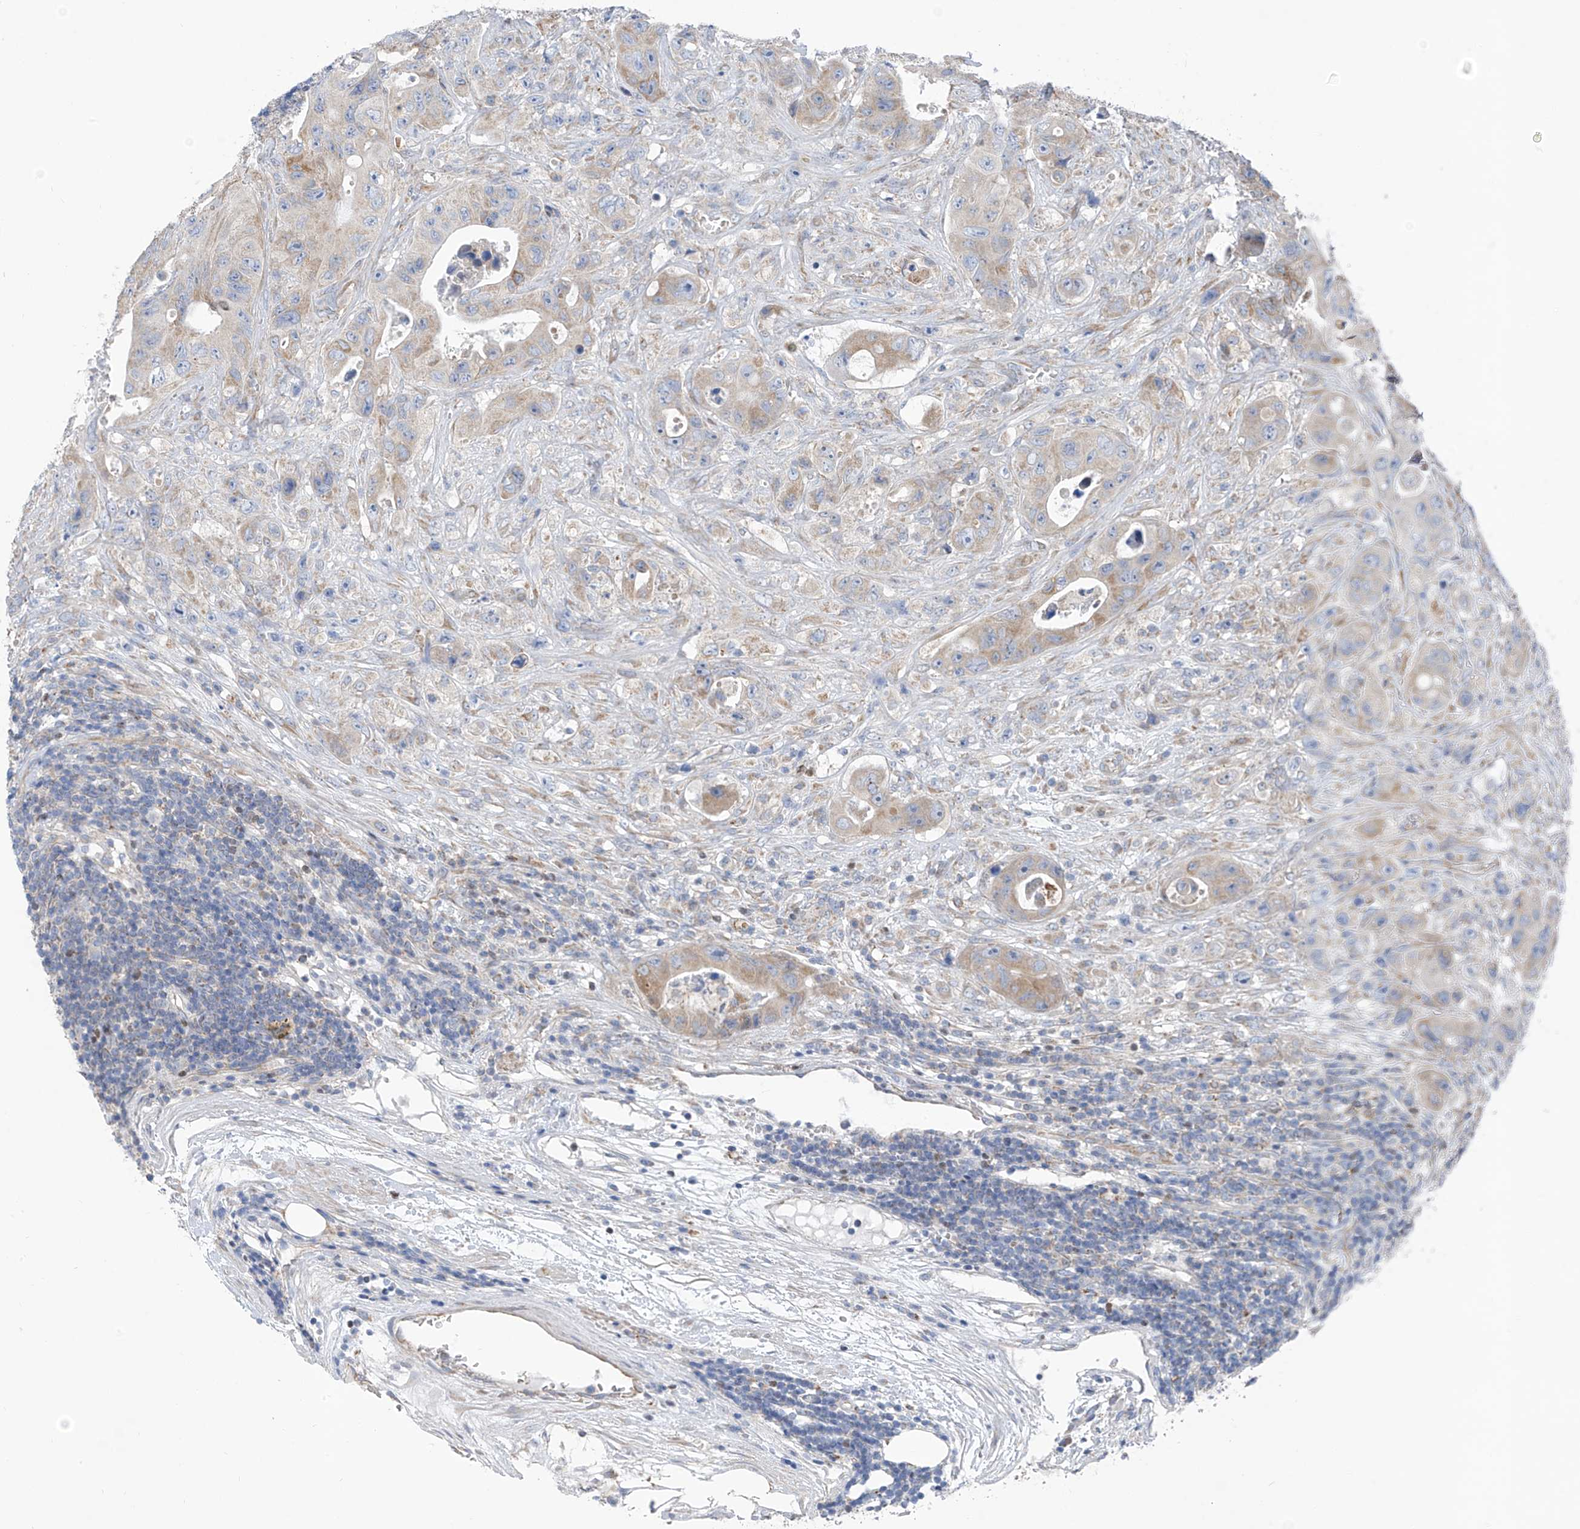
{"staining": {"intensity": "weak", "quantity": "25%-75%", "location": "cytoplasmic/membranous"}, "tissue": "colorectal cancer", "cell_type": "Tumor cells", "image_type": "cancer", "snomed": [{"axis": "morphology", "description": "Adenocarcinoma, NOS"}, {"axis": "topography", "description": "Colon"}], "caption": "This is a micrograph of immunohistochemistry (IHC) staining of colorectal cancer, which shows weak expression in the cytoplasmic/membranous of tumor cells.", "gene": "EOMES", "patient": {"sex": "female", "age": 46}}